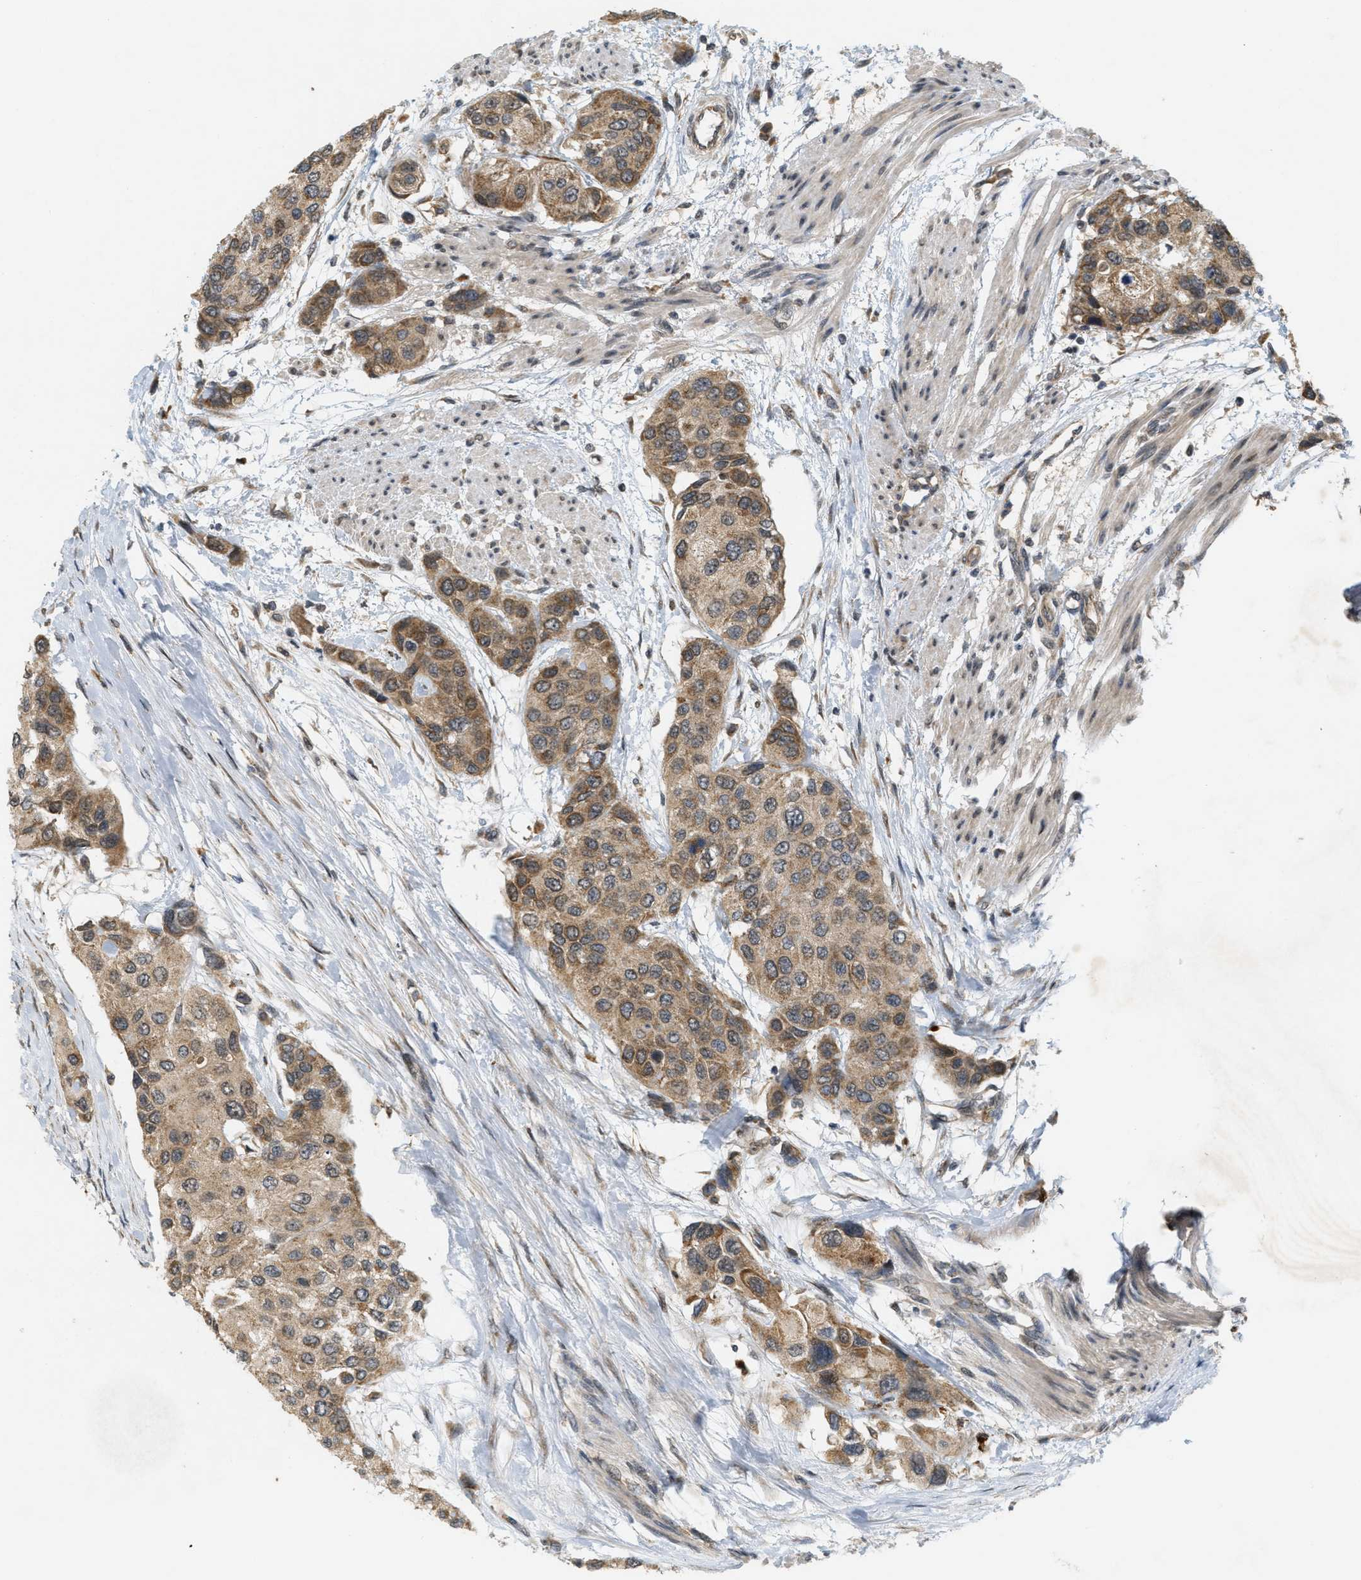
{"staining": {"intensity": "moderate", "quantity": ">75%", "location": "cytoplasmic/membranous"}, "tissue": "urothelial cancer", "cell_type": "Tumor cells", "image_type": "cancer", "snomed": [{"axis": "morphology", "description": "Urothelial carcinoma, High grade"}, {"axis": "topography", "description": "Urinary bladder"}], "caption": "This photomicrograph exhibits IHC staining of high-grade urothelial carcinoma, with medium moderate cytoplasmic/membranous staining in approximately >75% of tumor cells.", "gene": "PRKD1", "patient": {"sex": "female", "age": 56}}